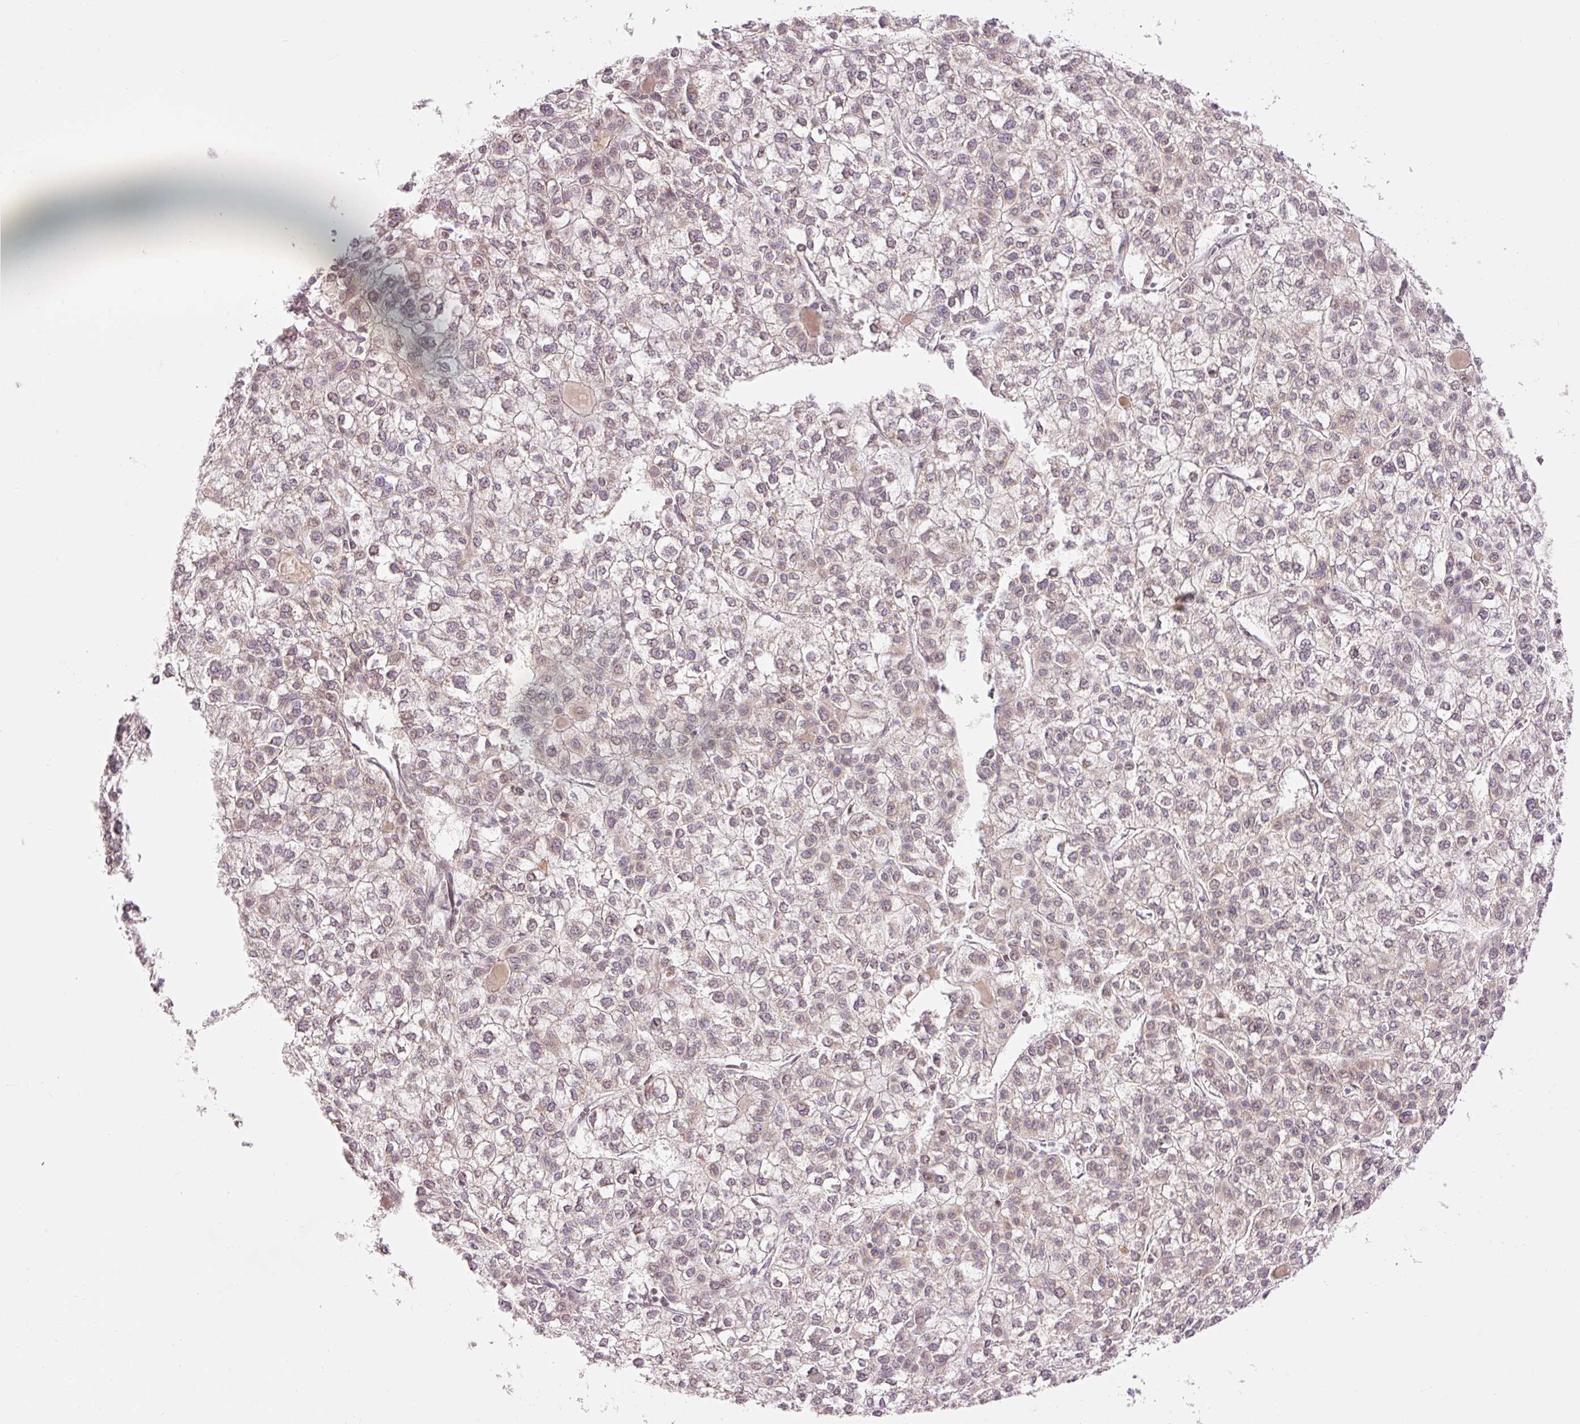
{"staining": {"intensity": "moderate", "quantity": "<25%", "location": "cytoplasmic/membranous"}, "tissue": "liver cancer", "cell_type": "Tumor cells", "image_type": "cancer", "snomed": [{"axis": "morphology", "description": "Carcinoma, Hepatocellular, NOS"}, {"axis": "topography", "description": "Liver"}], "caption": "Protein expression analysis of human liver hepatocellular carcinoma reveals moderate cytoplasmic/membranous staining in about <25% of tumor cells.", "gene": "ABHD11", "patient": {"sex": "female", "age": 43}}